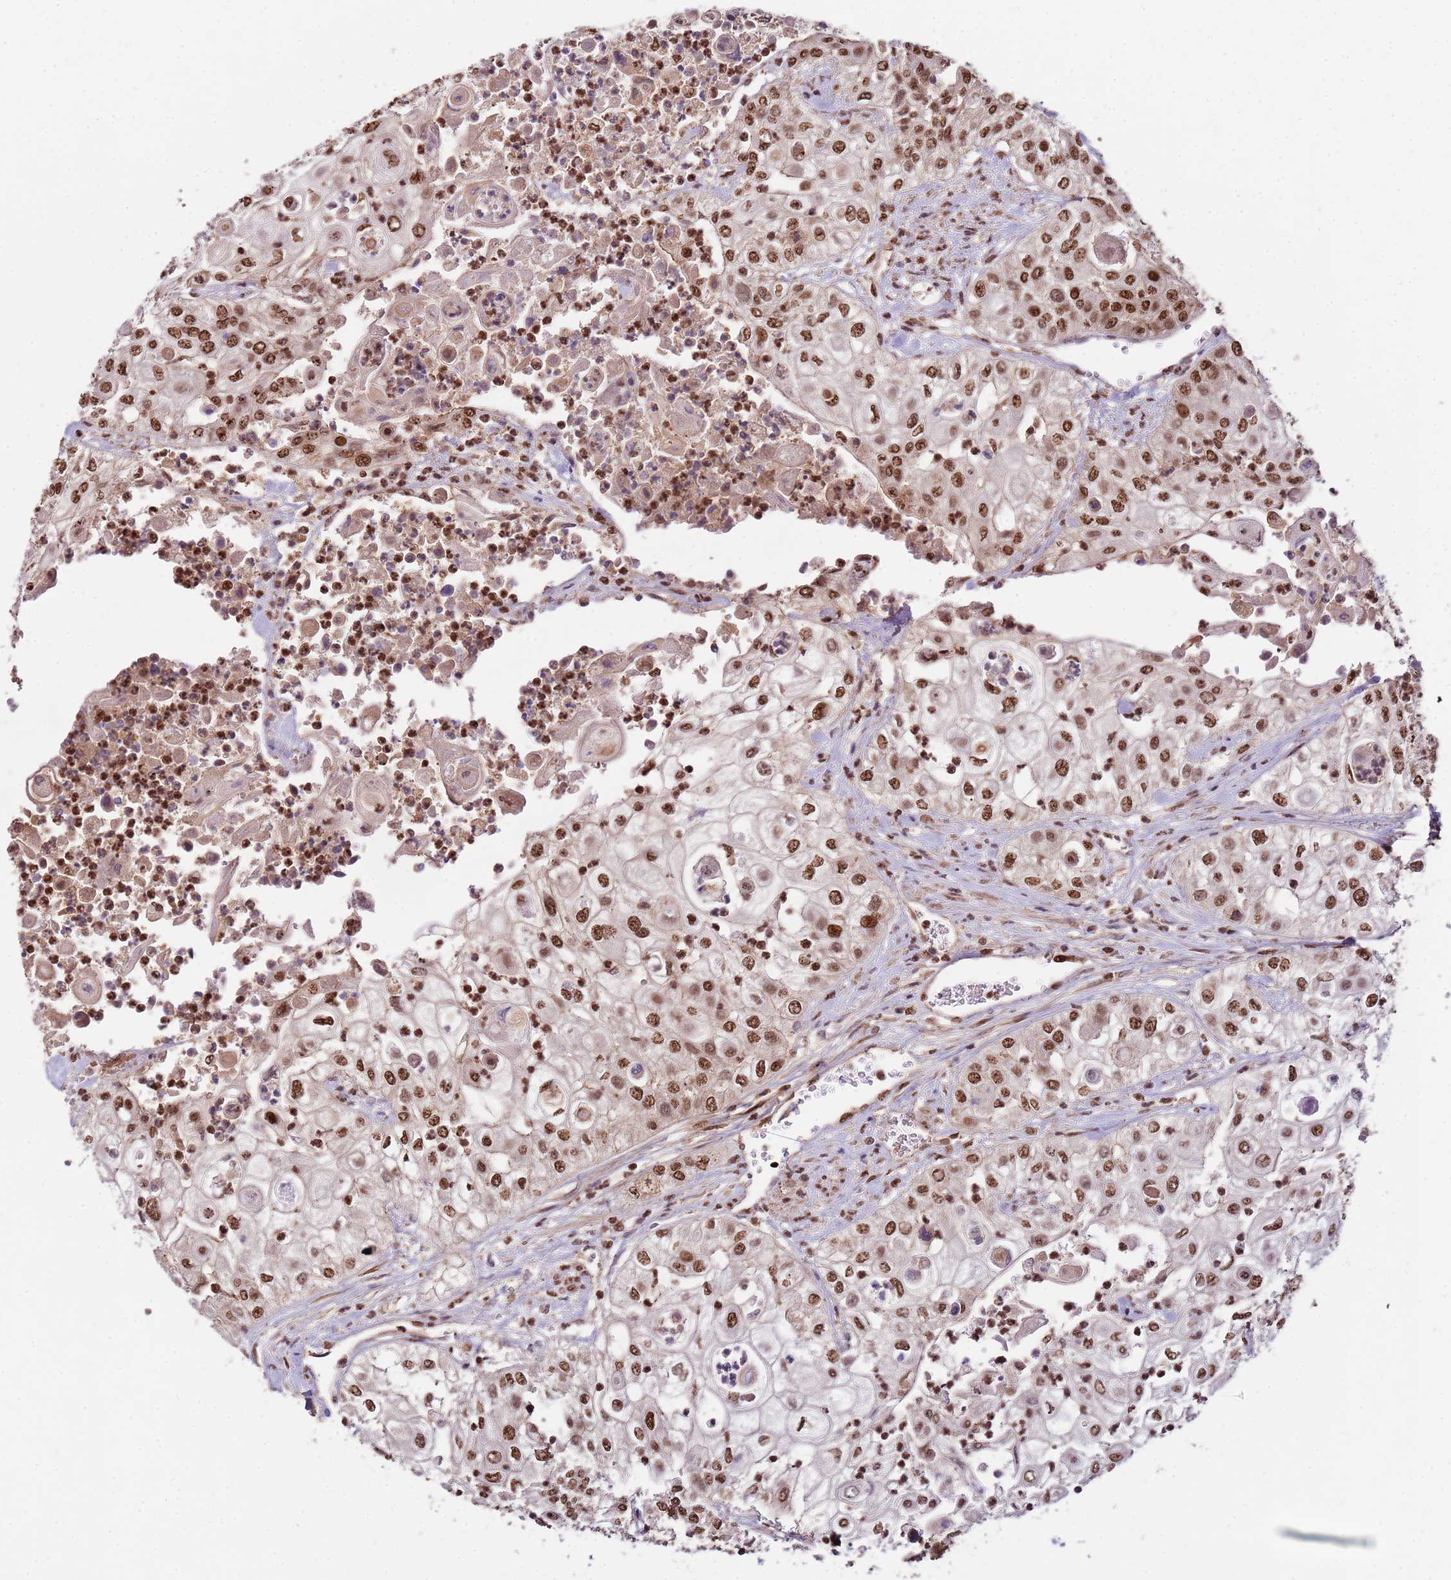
{"staining": {"intensity": "moderate", "quantity": ">75%", "location": "nuclear"}, "tissue": "urothelial cancer", "cell_type": "Tumor cells", "image_type": "cancer", "snomed": [{"axis": "morphology", "description": "Urothelial carcinoma, High grade"}, {"axis": "topography", "description": "Urinary bladder"}], "caption": "Immunohistochemical staining of urothelial carcinoma (high-grade) displays medium levels of moderate nuclear expression in about >75% of tumor cells. The staining was performed using DAB to visualize the protein expression in brown, while the nuclei were stained in blue with hematoxylin (Magnification: 20x).", "gene": "ZBTB12", "patient": {"sex": "female", "age": 79}}